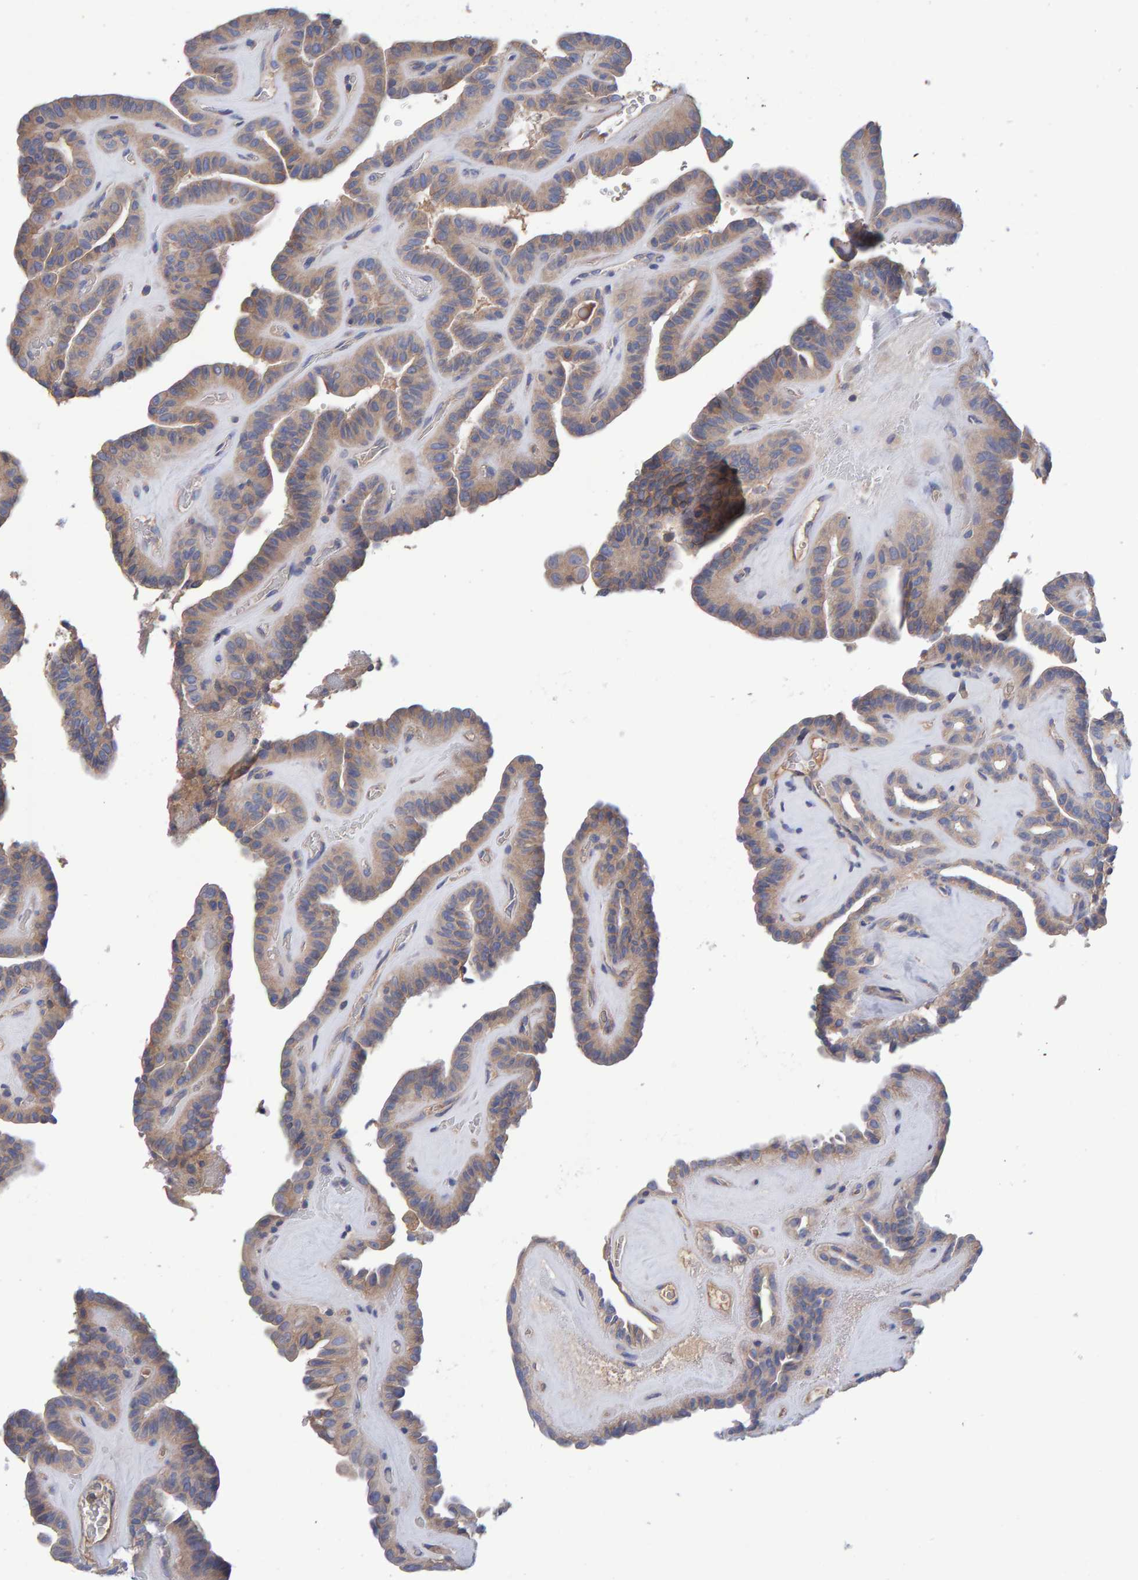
{"staining": {"intensity": "weak", "quantity": ">75%", "location": "cytoplasmic/membranous"}, "tissue": "thyroid cancer", "cell_type": "Tumor cells", "image_type": "cancer", "snomed": [{"axis": "morphology", "description": "Papillary adenocarcinoma, NOS"}, {"axis": "topography", "description": "Thyroid gland"}], "caption": "Immunohistochemistry photomicrograph of human thyroid cancer stained for a protein (brown), which reveals low levels of weak cytoplasmic/membranous expression in approximately >75% of tumor cells.", "gene": "EFR3A", "patient": {"sex": "male", "age": 77}}